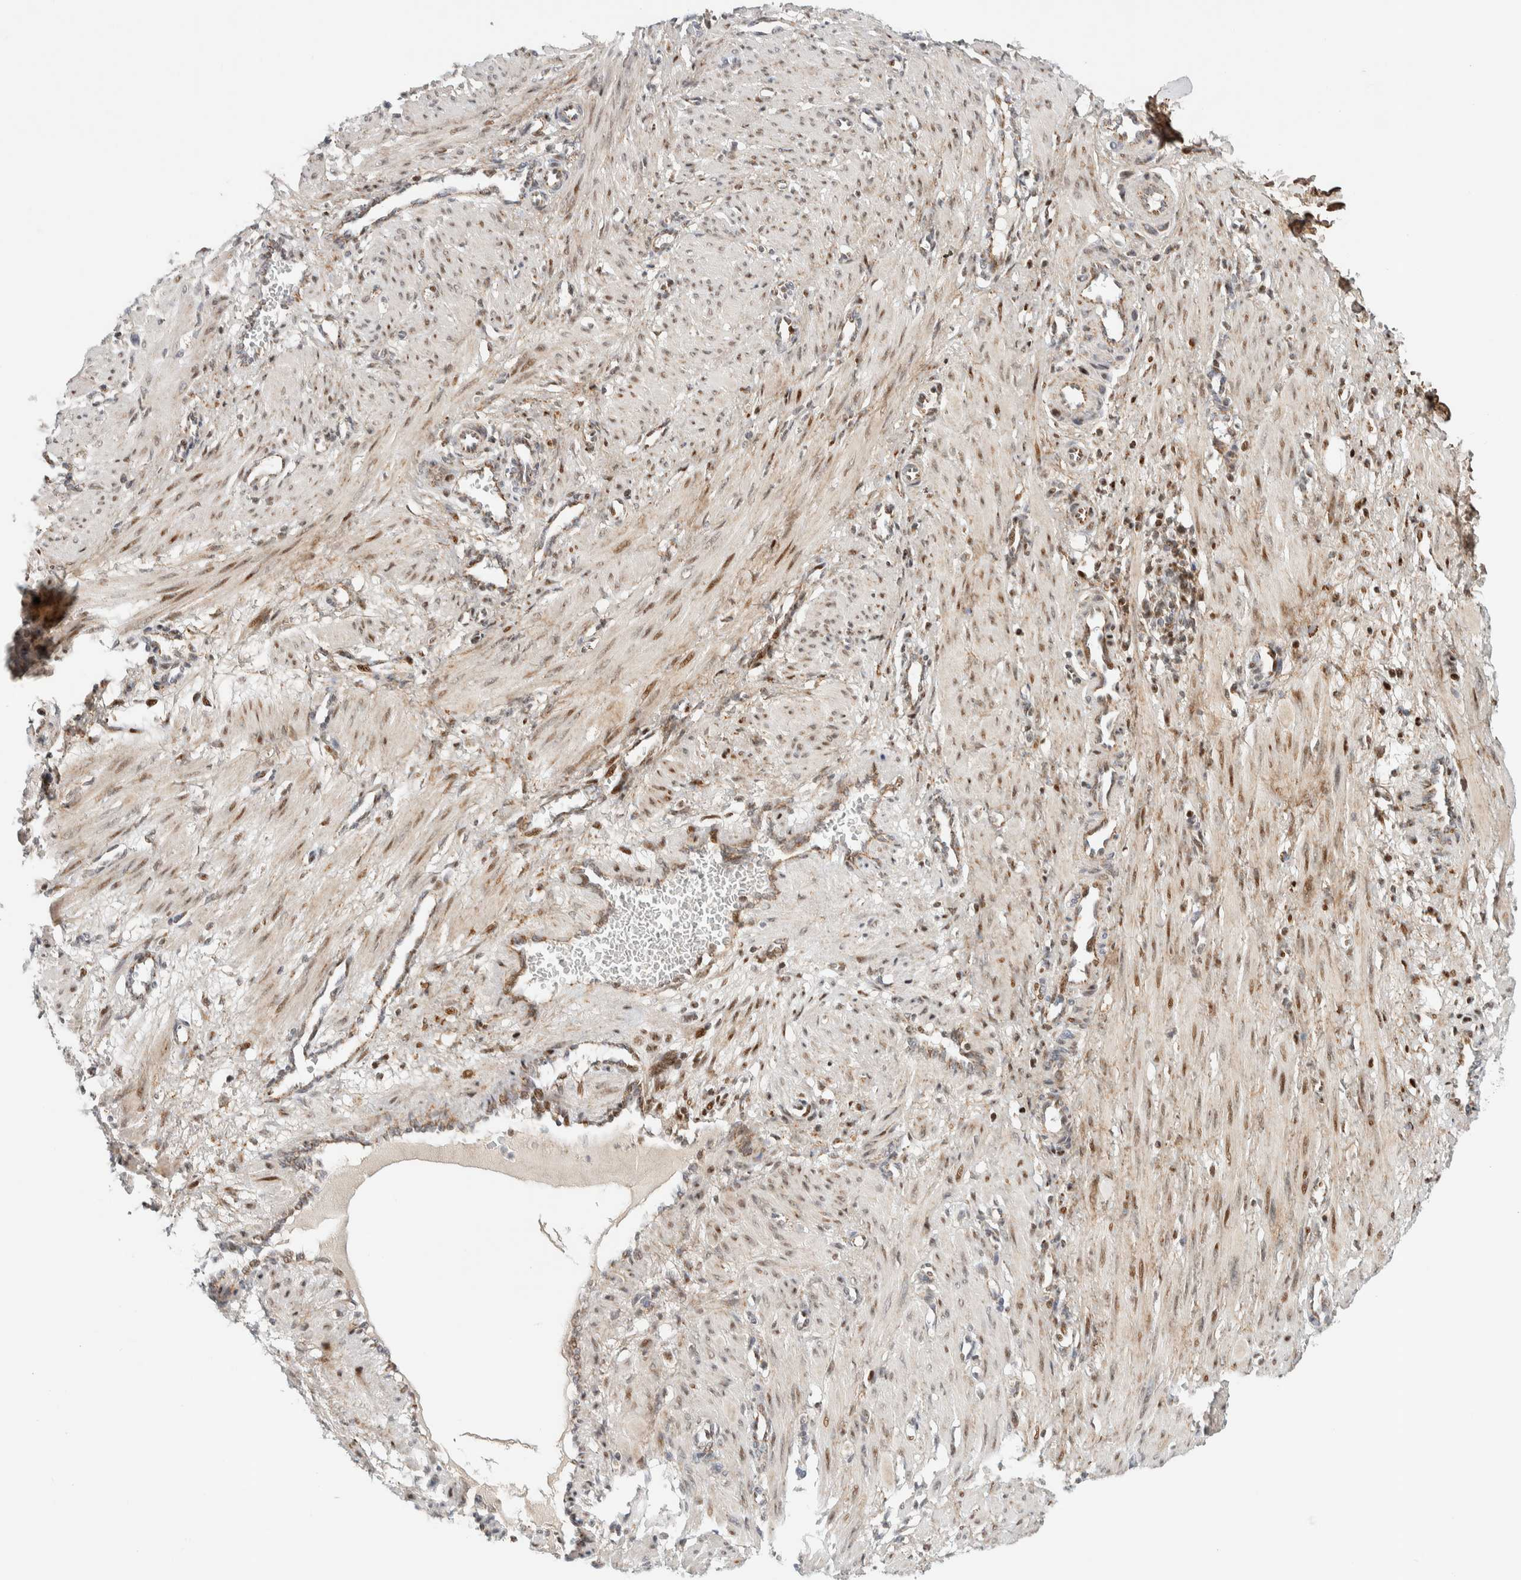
{"staining": {"intensity": "moderate", "quantity": "25%-75%", "location": "nuclear"}, "tissue": "smooth muscle", "cell_type": "Smooth muscle cells", "image_type": "normal", "snomed": [{"axis": "morphology", "description": "Normal tissue, NOS"}, {"axis": "topography", "description": "Endometrium"}], "caption": "IHC of normal human smooth muscle exhibits medium levels of moderate nuclear staining in about 25%-75% of smooth muscle cells.", "gene": "TSPAN32", "patient": {"sex": "female", "age": 33}}